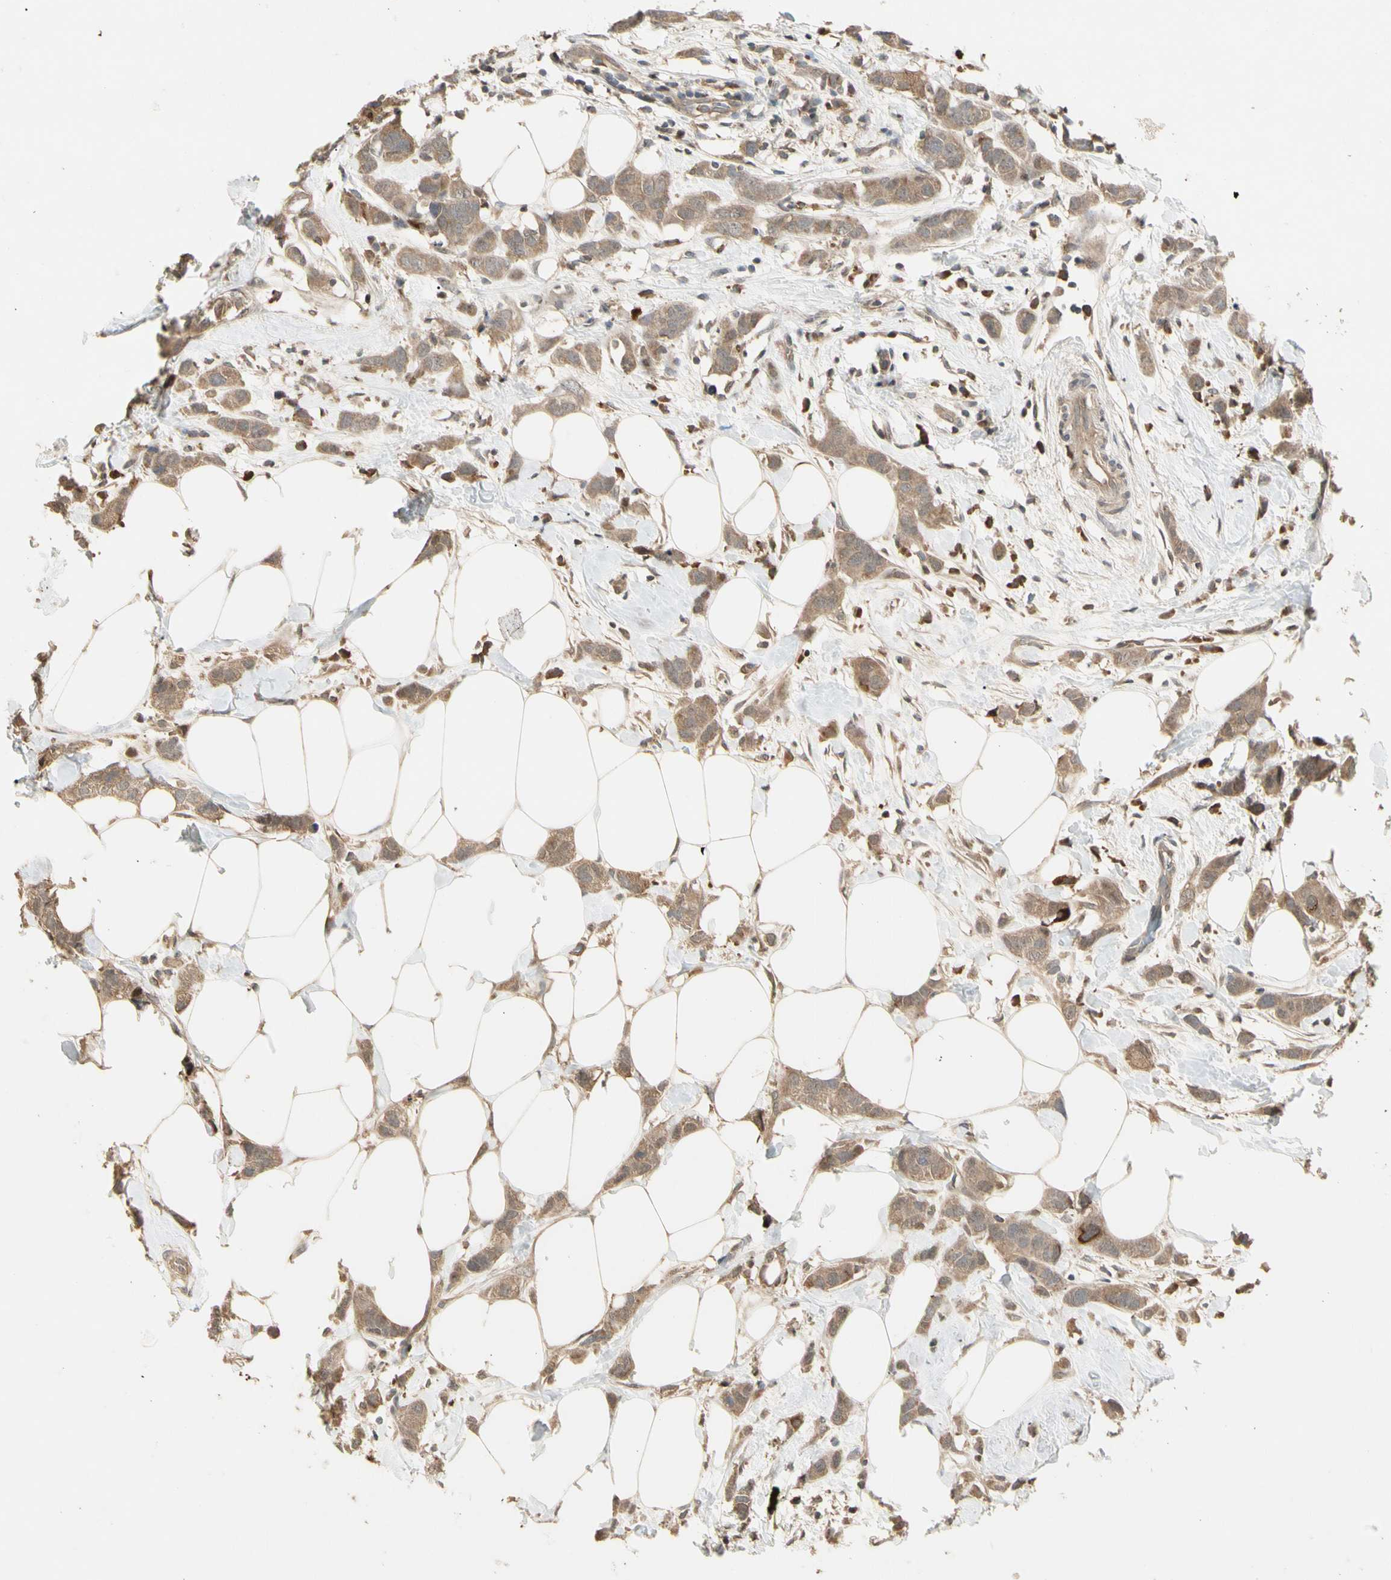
{"staining": {"intensity": "moderate", "quantity": ">75%", "location": "cytoplasmic/membranous"}, "tissue": "breast cancer", "cell_type": "Tumor cells", "image_type": "cancer", "snomed": [{"axis": "morphology", "description": "Normal tissue, NOS"}, {"axis": "morphology", "description": "Duct carcinoma"}, {"axis": "topography", "description": "Breast"}], "caption": "Human breast cancer (intraductal carcinoma) stained for a protein (brown) reveals moderate cytoplasmic/membranous positive positivity in approximately >75% of tumor cells.", "gene": "ATG4C", "patient": {"sex": "female", "age": 50}}